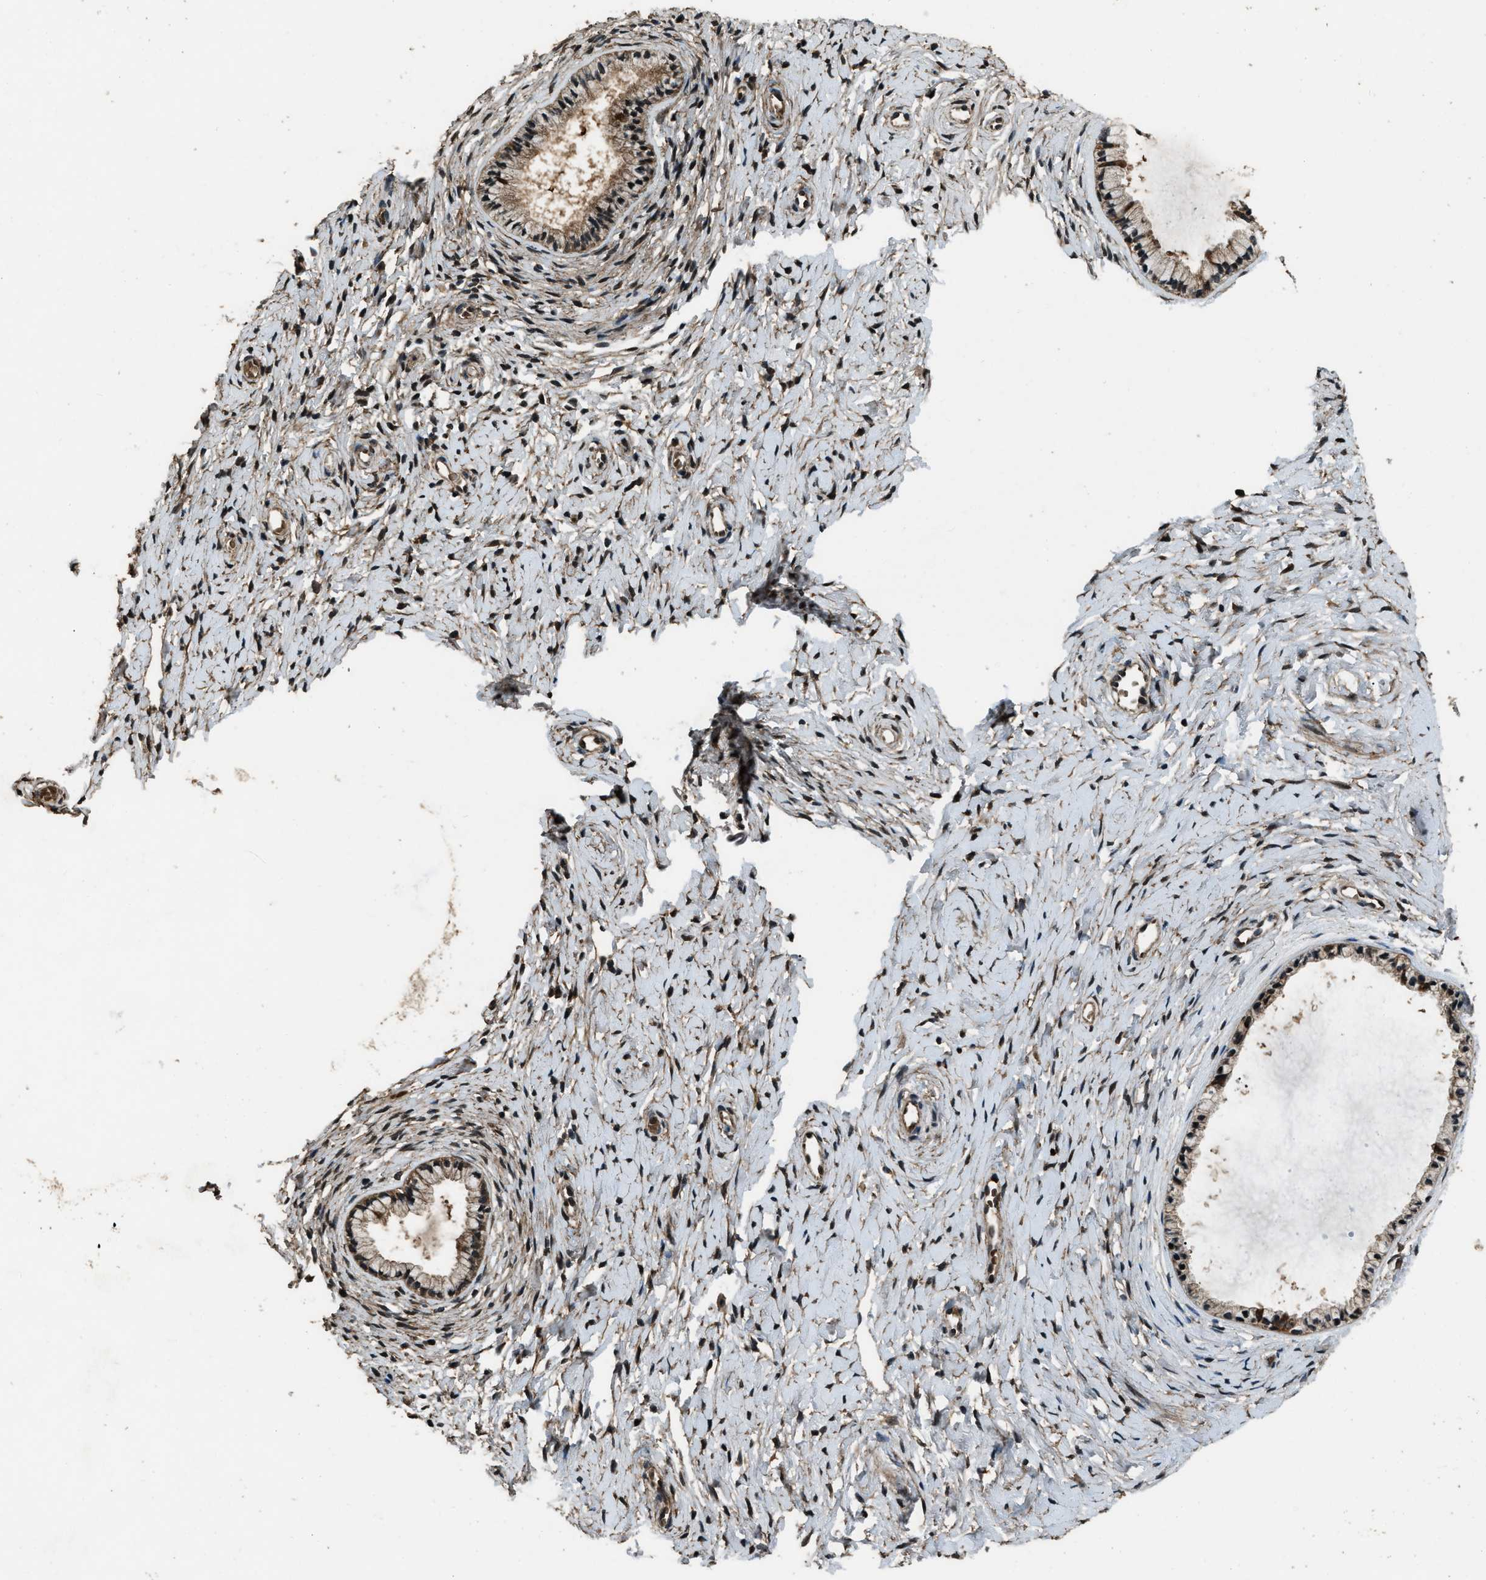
{"staining": {"intensity": "moderate", "quantity": ">75%", "location": "cytoplasmic/membranous,nuclear"}, "tissue": "cervix", "cell_type": "Glandular cells", "image_type": "normal", "snomed": [{"axis": "morphology", "description": "Normal tissue, NOS"}, {"axis": "topography", "description": "Cervix"}], "caption": "The image shows a brown stain indicating the presence of a protein in the cytoplasmic/membranous,nuclear of glandular cells in cervix. (brown staining indicates protein expression, while blue staining denotes nuclei).", "gene": "NUDCD3", "patient": {"sex": "female", "age": 72}}